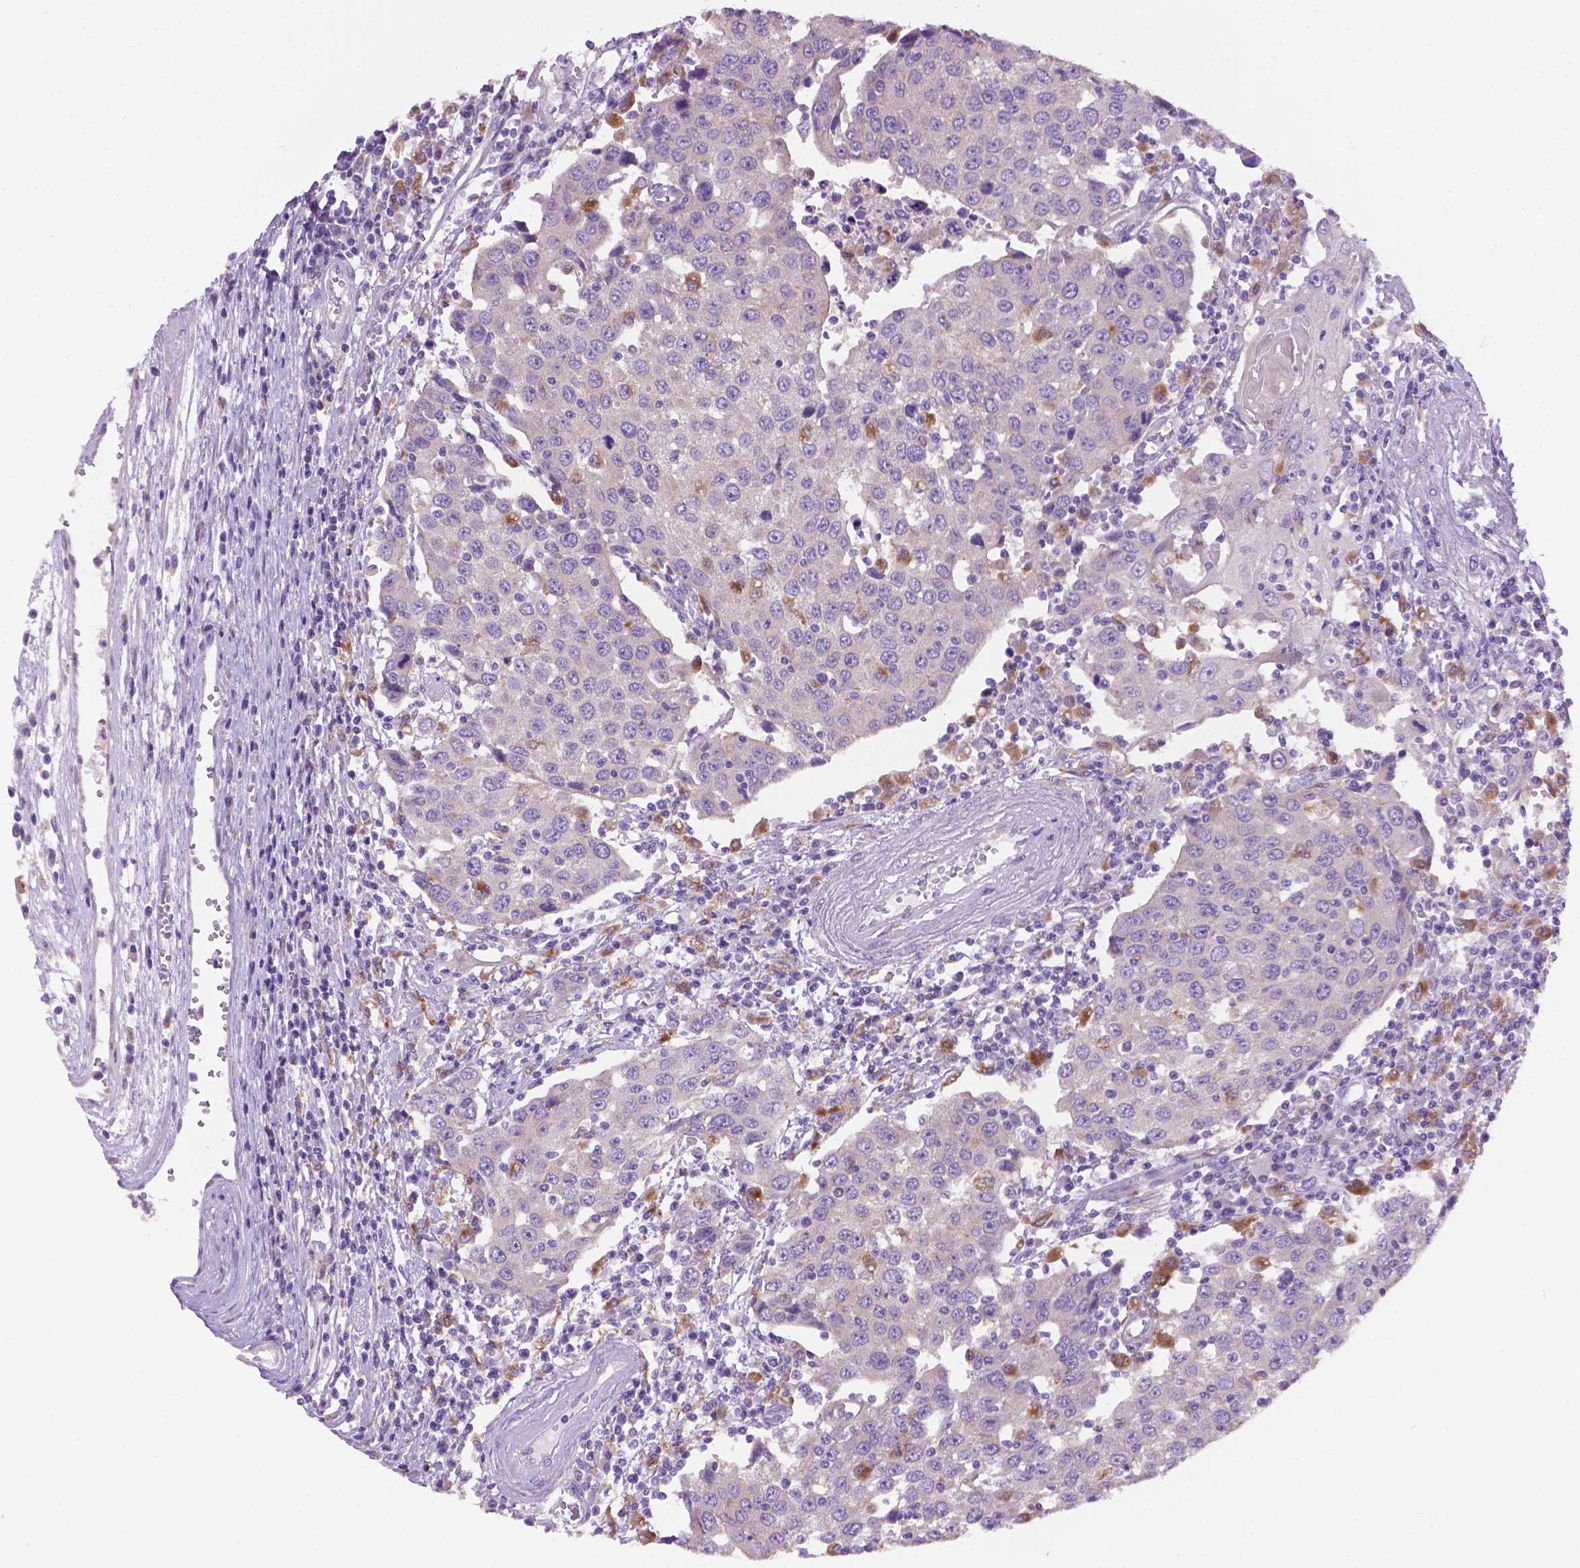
{"staining": {"intensity": "negative", "quantity": "none", "location": "none"}, "tissue": "urothelial cancer", "cell_type": "Tumor cells", "image_type": "cancer", "snomed": [{"axis": "morphology", "description": "Urothelial carcinoma, High grade"}, {"axis": "topography", "description": "Urinary bladder"}], "caption": "Immunohistochemistry (IHC) micrograph of neoplastic tissue: human high-grade urothelial carcinoma stained with DAB displays no significant protein positivity in tumor cells.", "gene": "CDH7", "patient": {"sex": "female", "age": 85}}